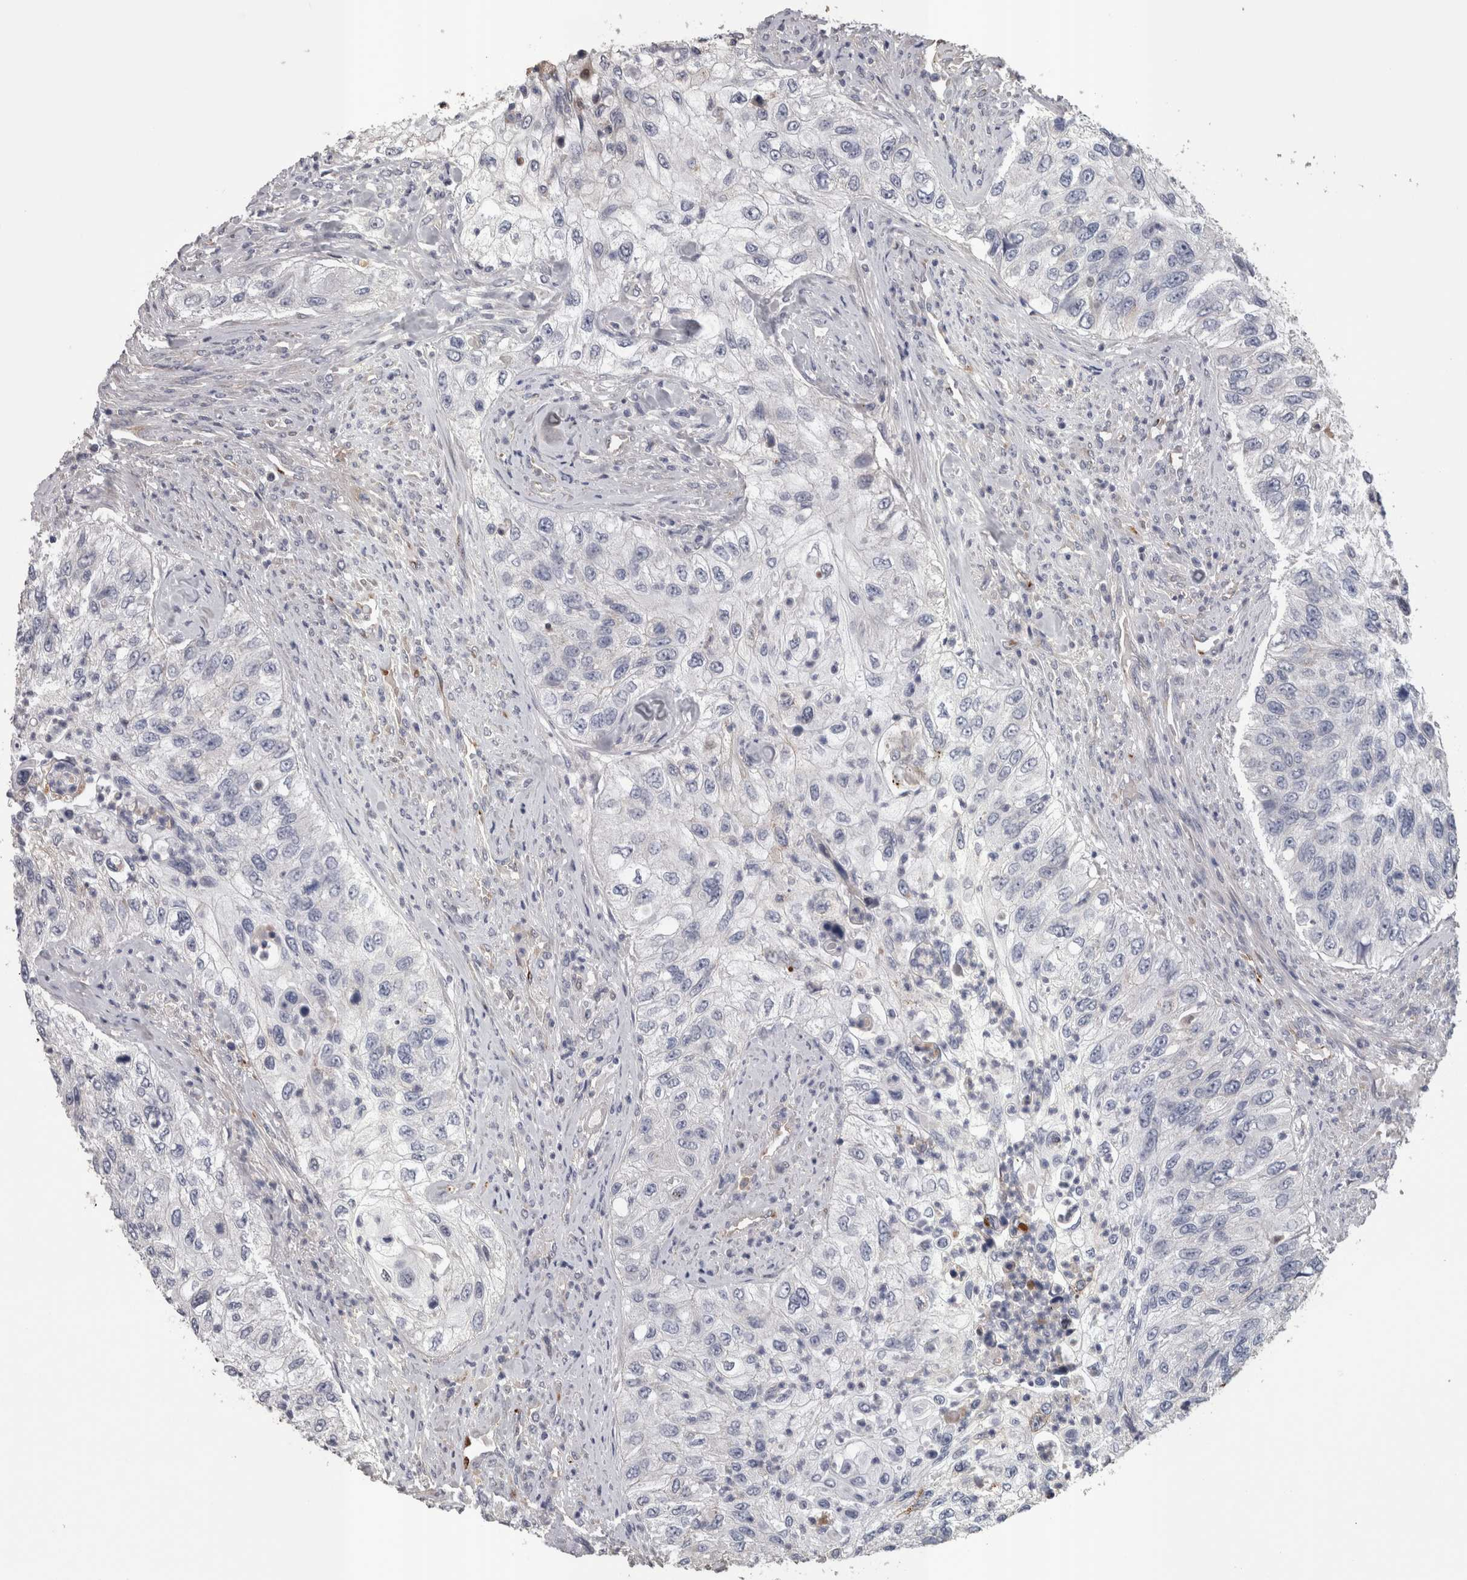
{"staining": {"intensity": "negative", "quantity": "none", "location": "none"}, "tissue": "urothelial cancer", "cell_type": "Tumor cells", "image_type": "cancer", "snomed": [{"axis": "morphology", "description": "Urothelial carcinoma, High grade"}, {"axis": "topography", "description": "Urinary bladder"}], "caption": "The immunohistochemistry micrograph has no significant staining in tumor cells of high-grade urothelial carcinoma tissue.", "gene": "STC1", "patient": {"sex": "female", "age": 60}}